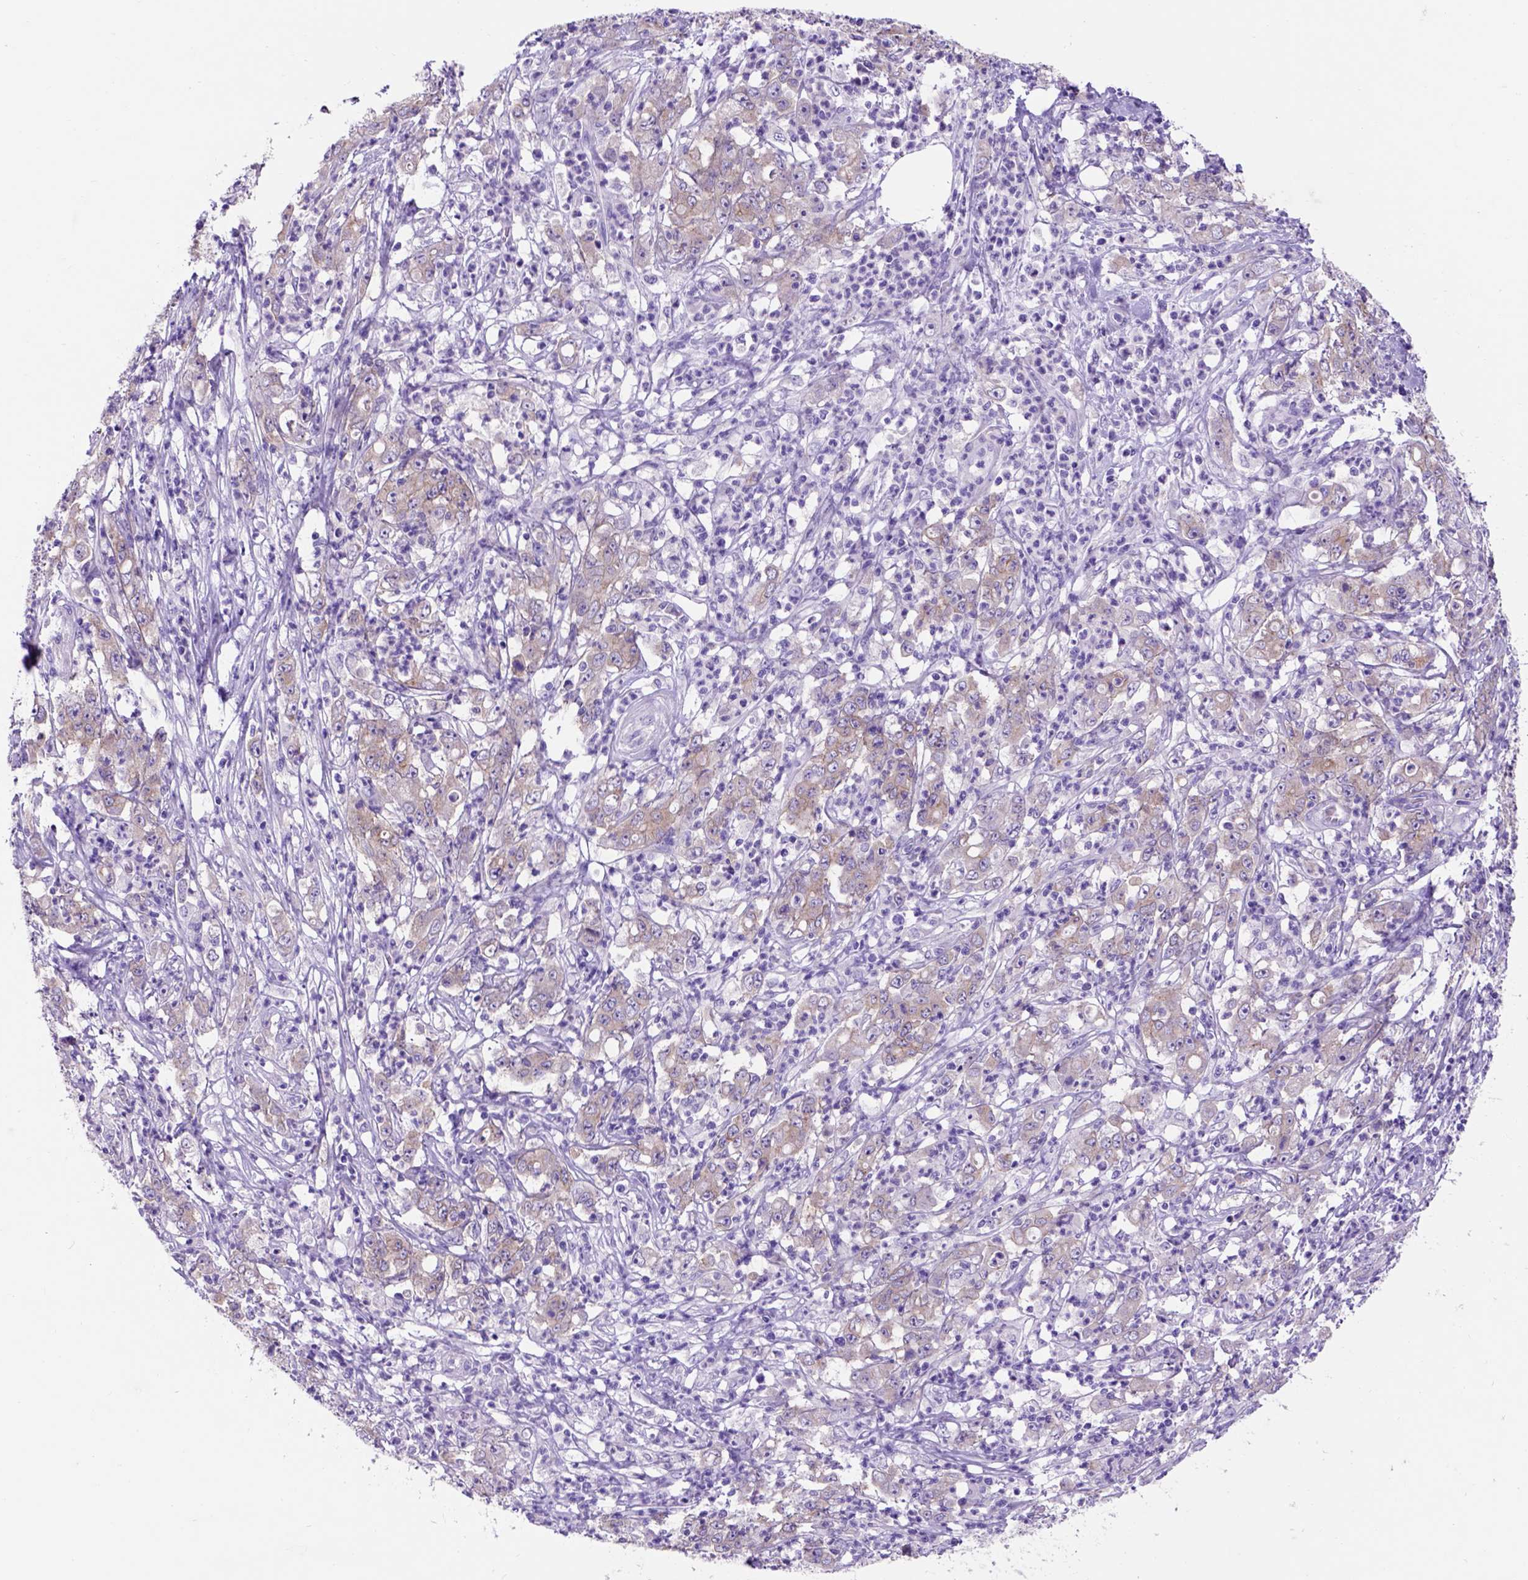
{"staining": {"intensity": "weak", "quantity": "25%-75%", "location": "cytoplasmic/membranous"}, "tissue": "stomach cancer", "cell_type": "Tumor cells", "image_type": "cancer", "snomed": [{"axis": "morphology", "description": "Adenocarcinoma, NOS"}, {"axis": "topography", "description": "Stomach, lower"}], "caption": "The micrograph reveals staining of adenocarcinoma (stomach), revealing weak cytoplasmic/membranous protein expression (brown color) within tumor cells. (Brightfield microscopy of DAB IHC at high magnification).", "gene": "EGFR", "patient": {"sex": "female", "age": 71}}